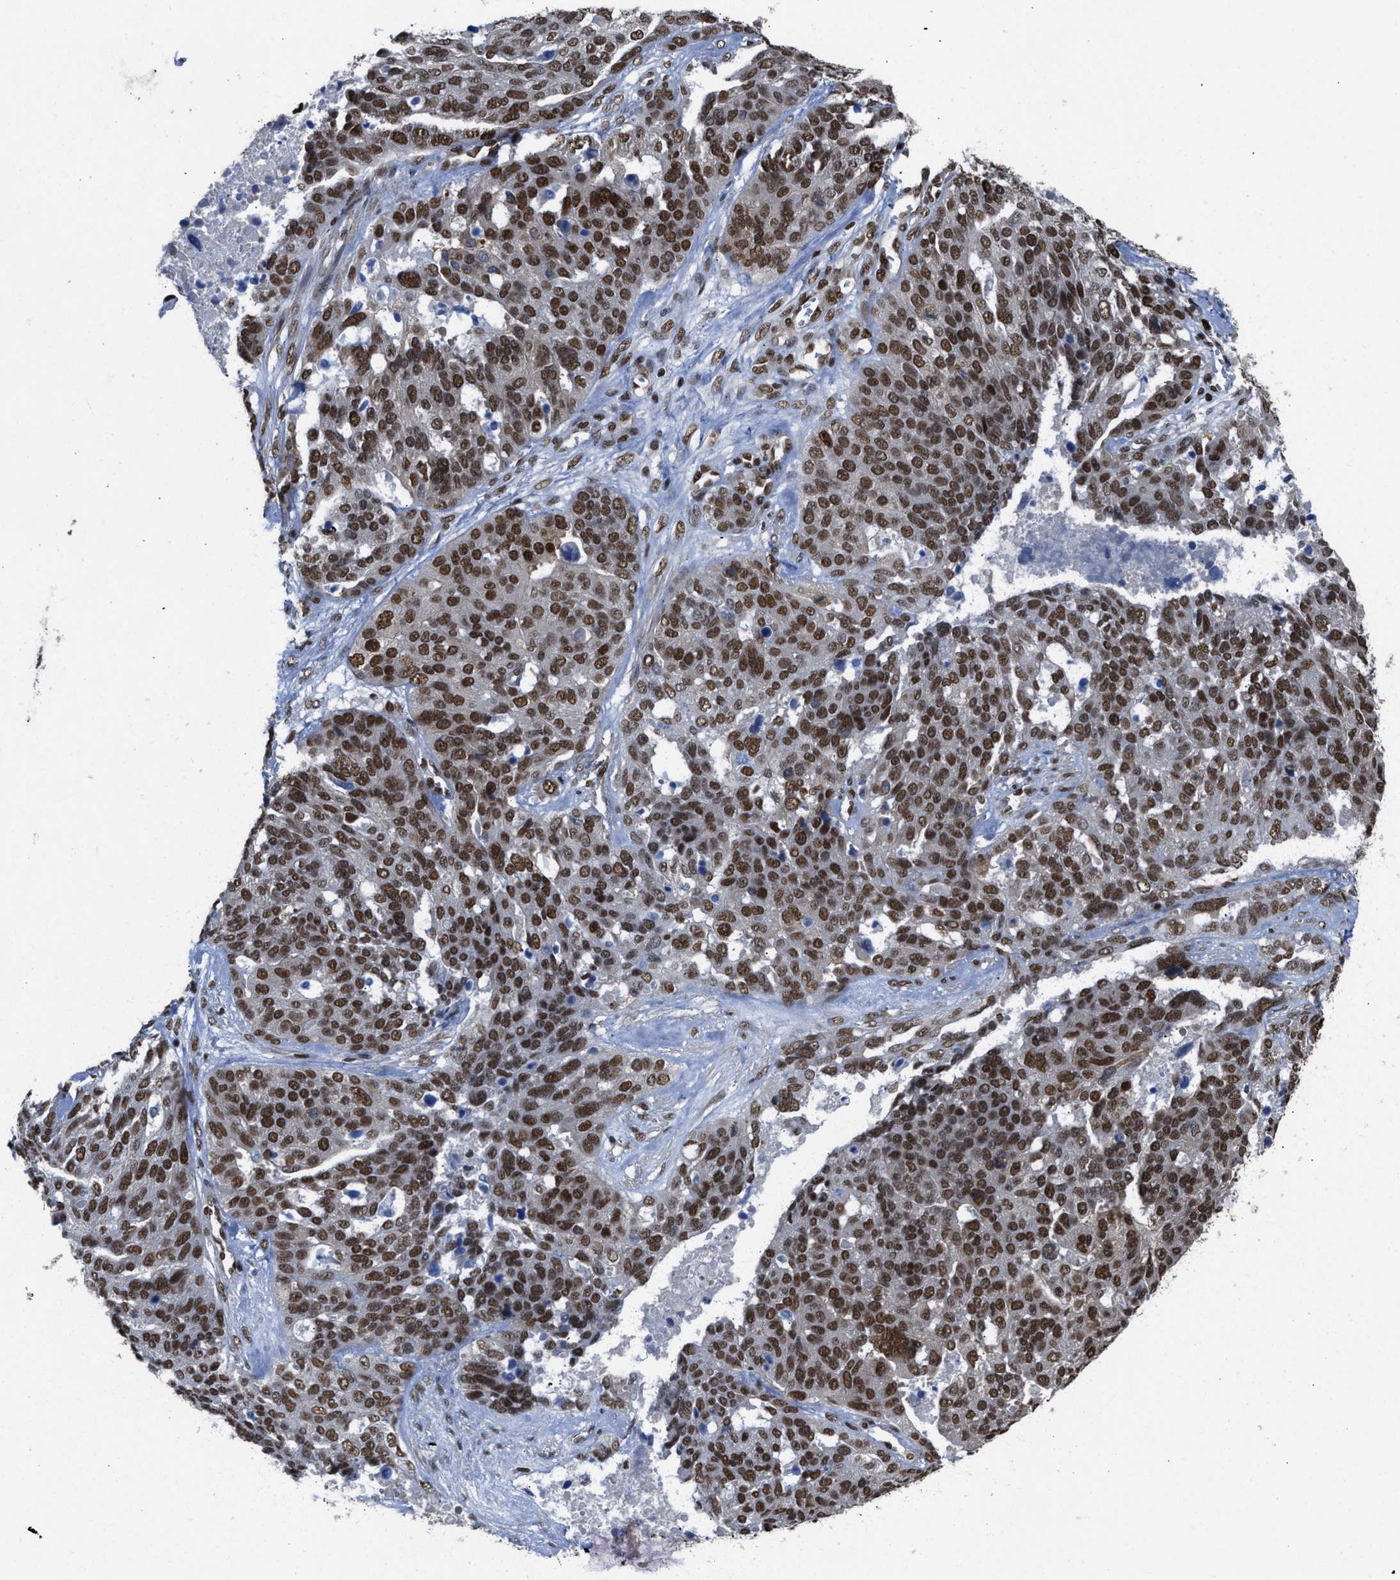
{"staining": {"intensity": "strong", "quantity": ">75%", "location": "nuclear"}, "tissue": "ovarian cancer", "cell_type": "Tumor cells", "image_type": "cancer", "snomed": [{"axis": "morphology", "description": "Cystadenocarcinoma, serous, NOS"}, {"axis": "topography", "description": "Ovary"}], "caption": "Protein staining displays strong nuclear positivity in approximately >75% of tumor cells in serous cystadenocarcinoma (ovarian).", "gene": "SCAF4", "patient": {"sex": "female", "age": 44}}